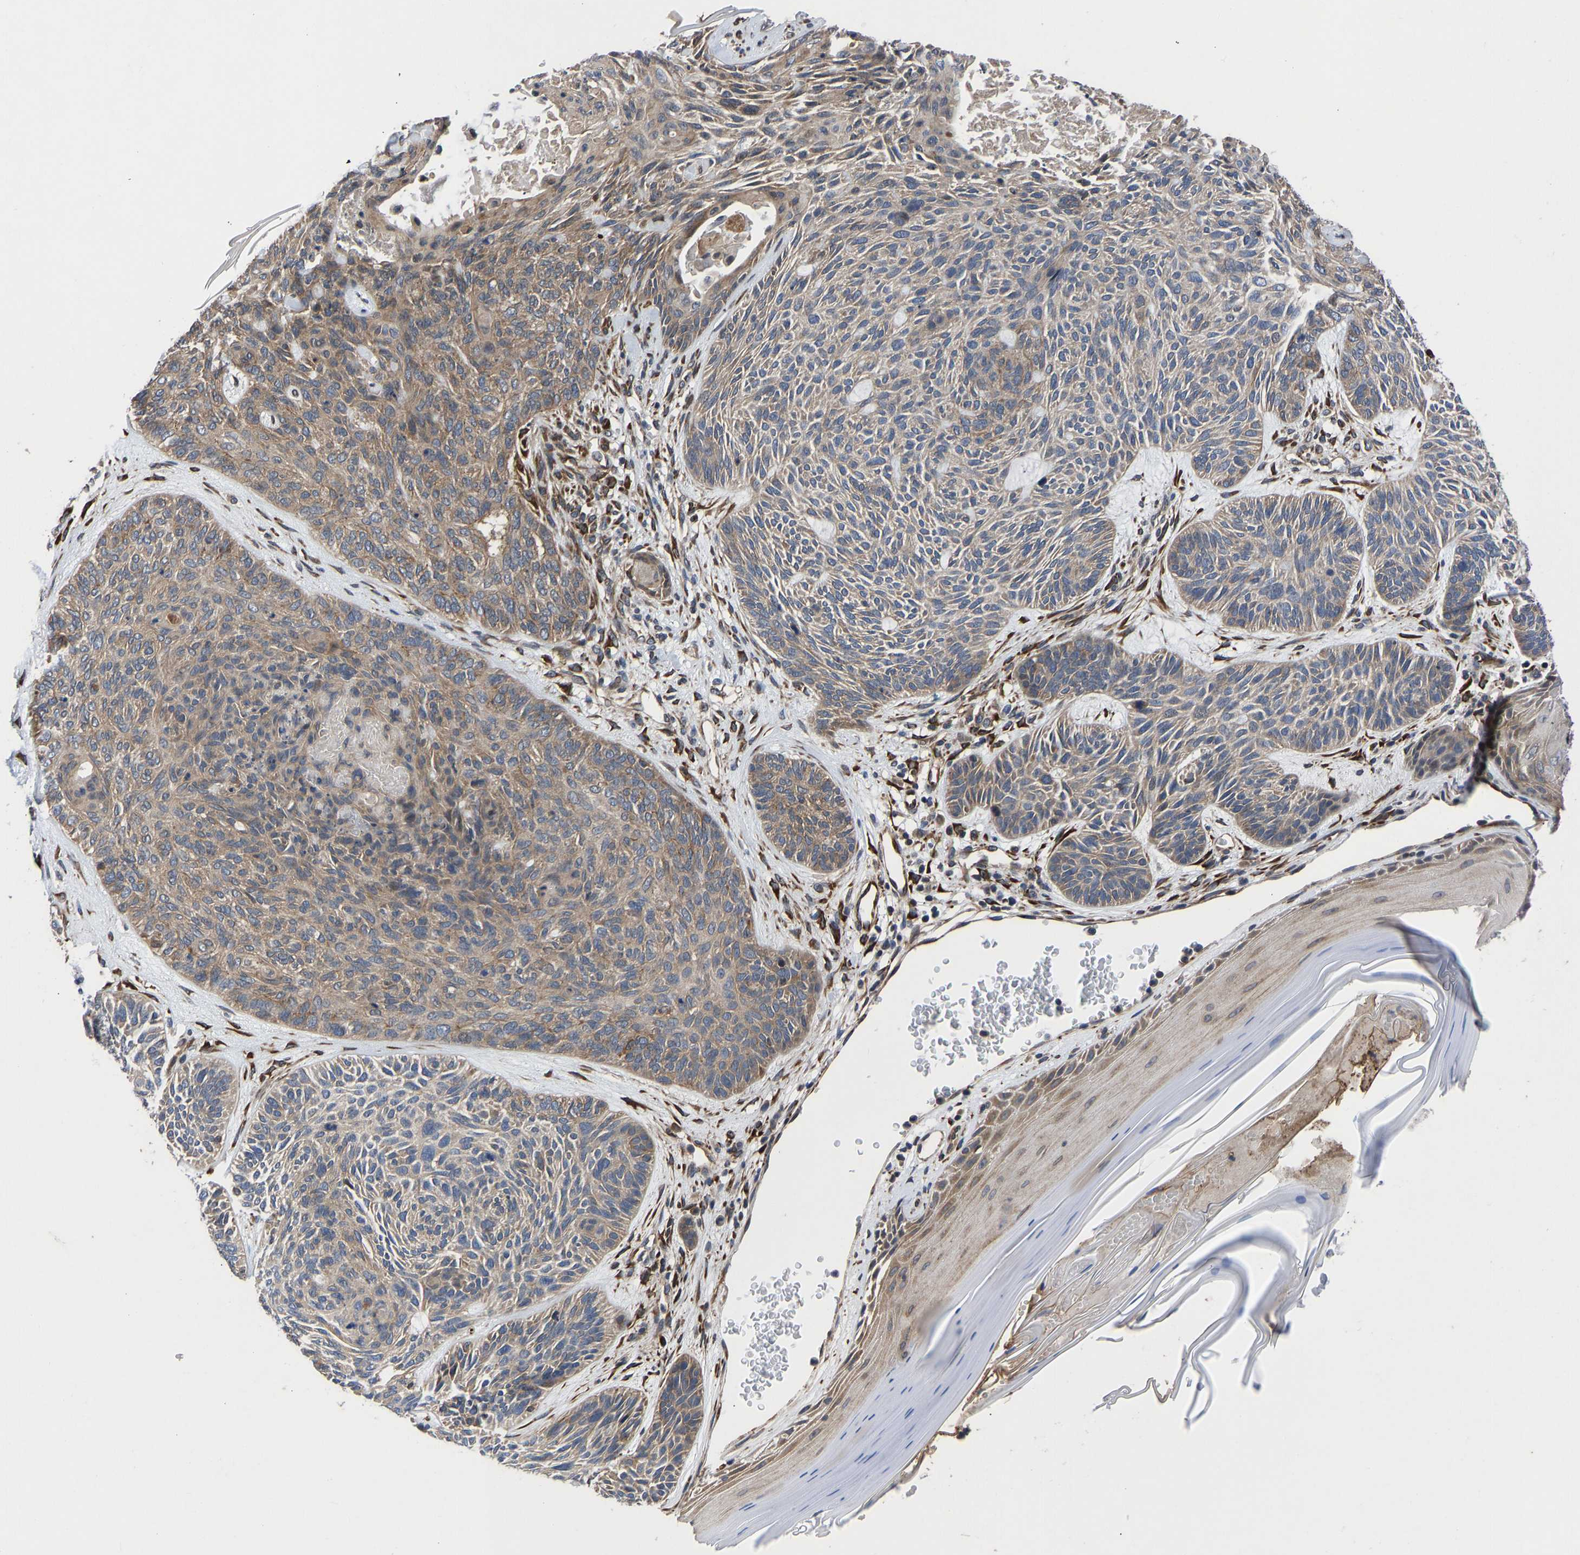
{"staining": {"intensity": "weak", "quantity": ">75%", "location": "cytoplasmic/membranous"}, "tissue": "skin cancer", "cell_type": "Tumor cells", "image_type": "cancer", "snomed": [{"axis": "morphology", "description": "Basal cell carcinoma"}, {"axis": "topography", "description": "Skin"}], "caption": "Basal cell carcinoma (skin) stained for a protein (brown) reveals weak cytoplasmic/membranous positive positivity in about >75% of tumor cells.", "gene": "FRRS1", "patient": {"sex": "male", "age": 55}}